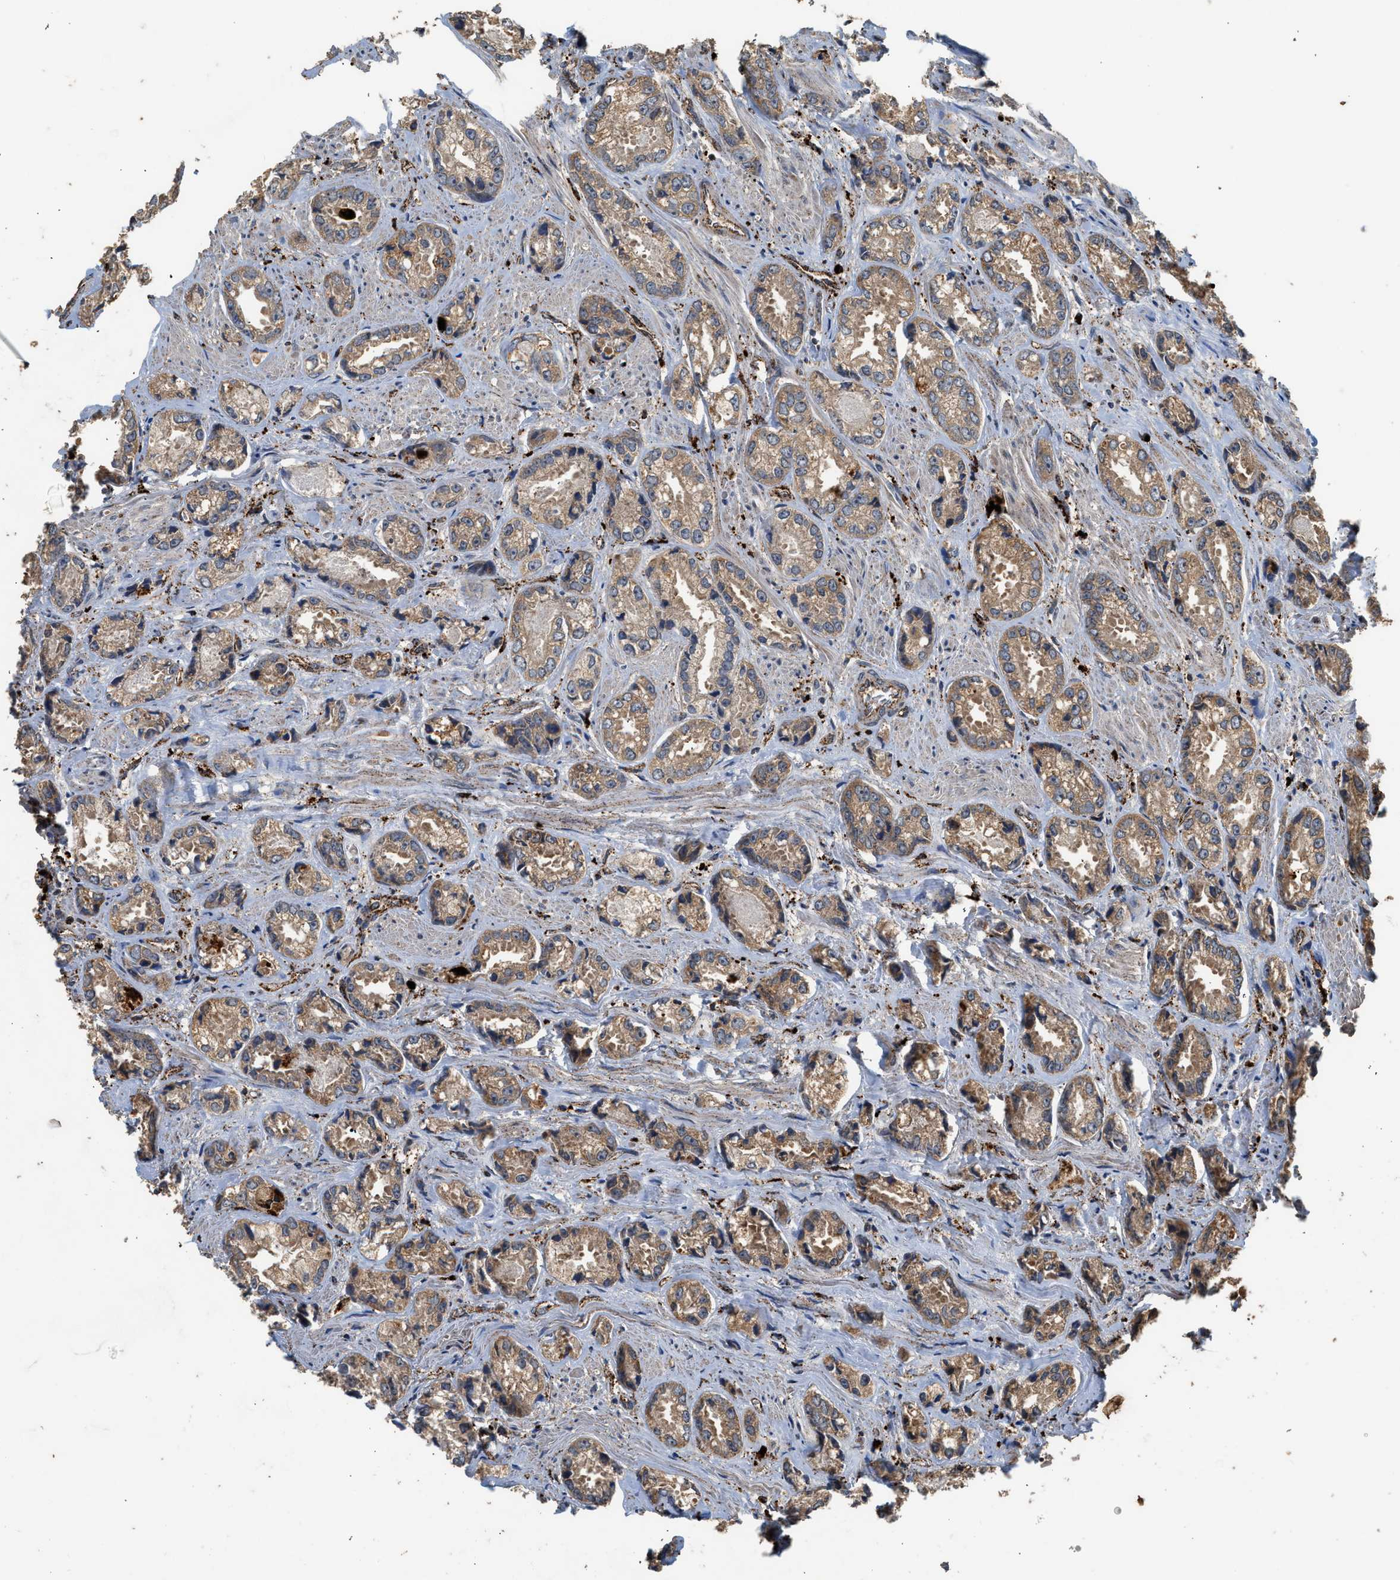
{"staining": {"intensity": "moderate", "quantity": ">75%", "location": "cytoplasmic/membranous"}, "tissue": "prostate cancer", "cell_type": "Tumor cells", "image_type": "cancer", "snomed": [{"axis": "morphology", "description": "Adenocarcinoma, High grade"}, {"axis": "topography", "description": "Prostate"}], "caption": "Prostate adenocarcinoma (high-grade) tissue shows moderate cytoplasmic/membranous expression in approximately >75% of tumor cells, visualized by immunohistochemistry.", "gene": "CTSV", "patient": {"sex": "male", "age": 61}}